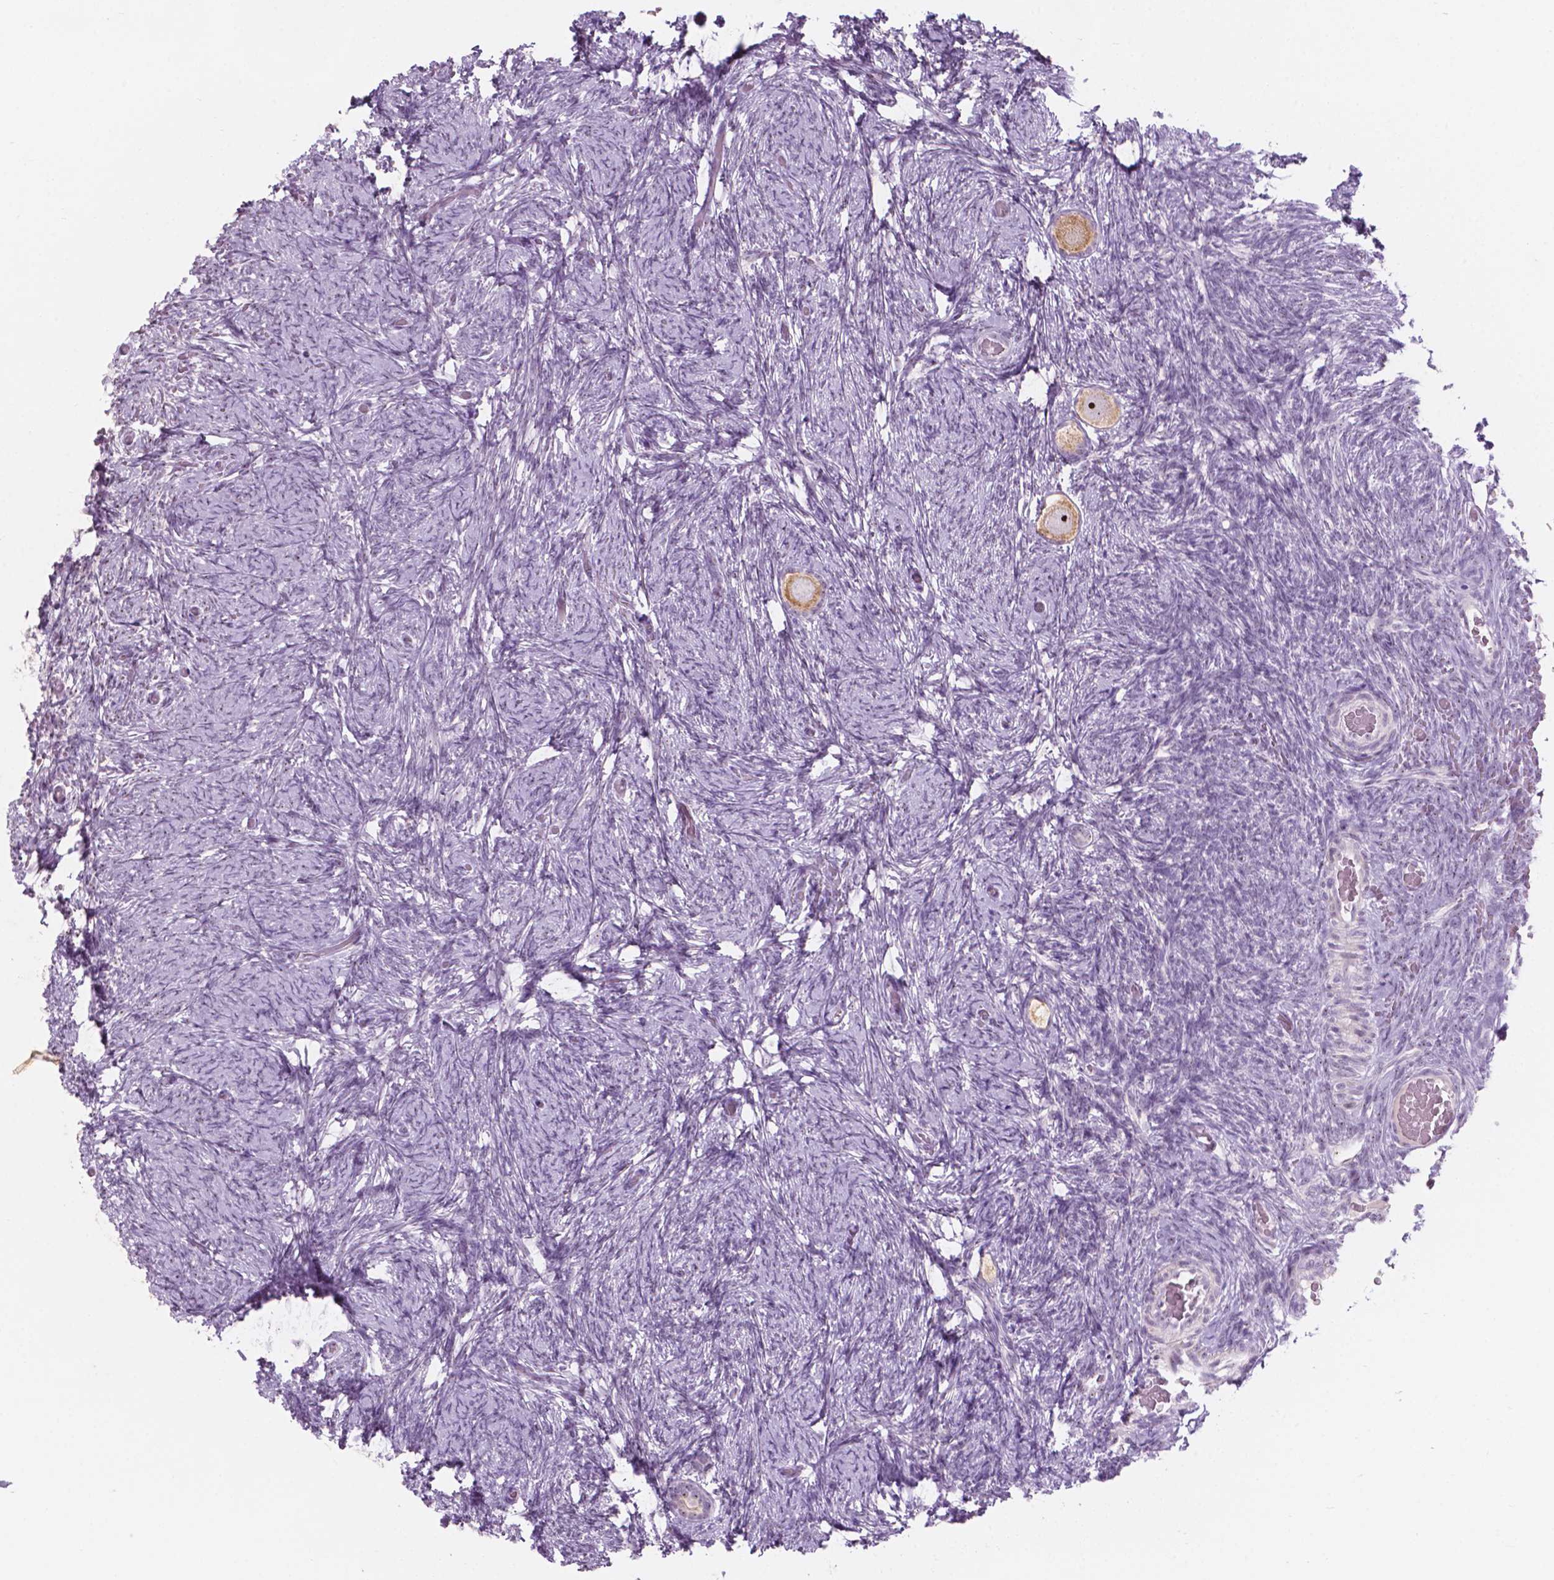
{"staining": {"intensity": "strong", "quantity": "25%-75%", "location": "cytoplasmic/membranous,nuclear"}, "tissue": "ovary", "cell_type": "Follicle cells", "image_type": "normal", "snomed": [{"axis": "morphology", "description": "Normal tissue, NOS"}, {"axis": "topography", "description": "Ovary"}], "caption": "Immunohistochemistry histopathology image of benign ovary: human ovary stained using immunohistochemistry (IHC) demonstrates high levels of strong protein expression localized specifically in the cytoplasmic/membranous,nuclear of follicle cells, appearing as a cytoplasmic/membranous,nuclear brown color.", "gene": "ZNF853", "patient": {"sex": "female", "age": 34}}